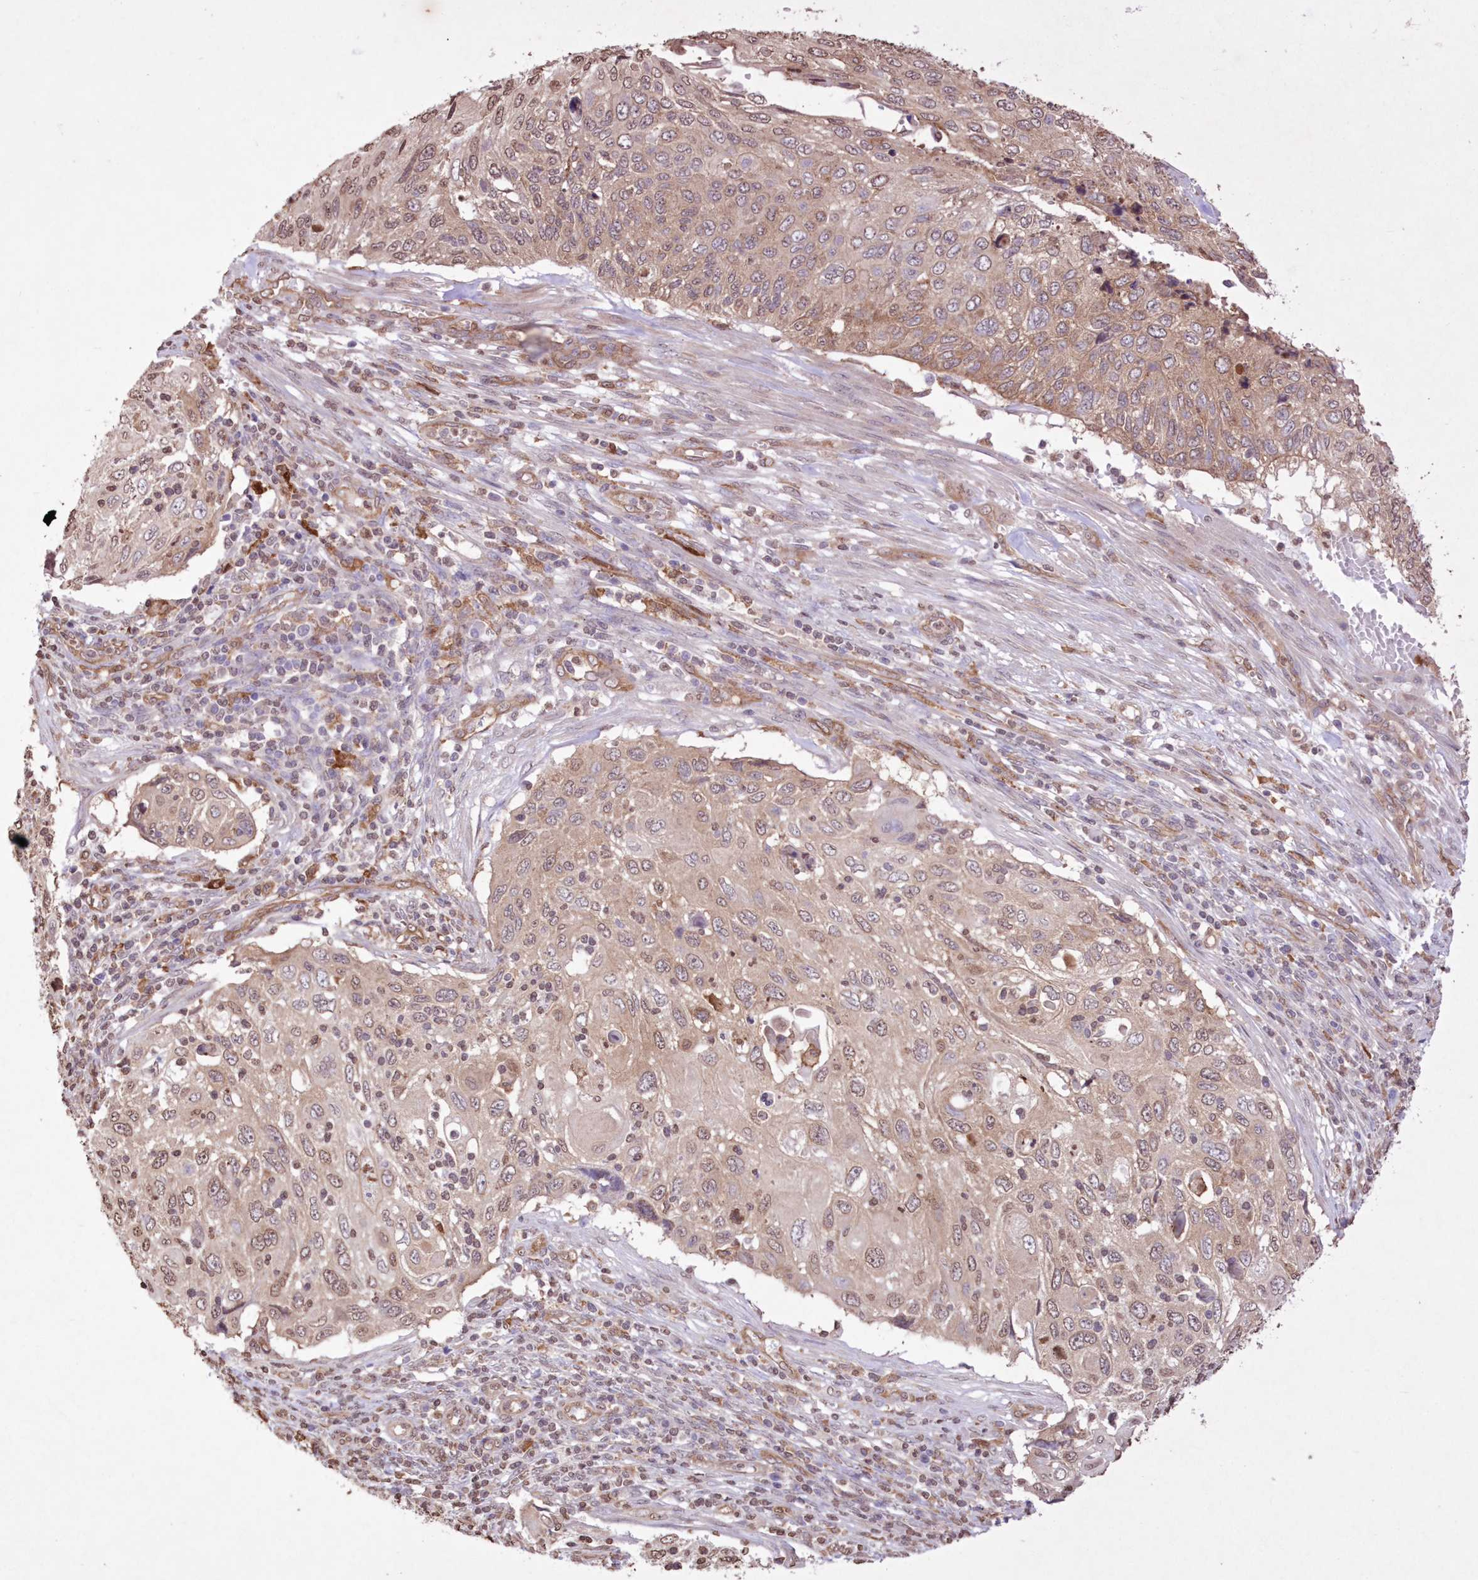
{"staining": {"intensity": "weak", "quantity": ">75%", "location": "cytoplasmic/membranous,nuclear"}, "tissue": "cervical cancer", "cell_type": "Tumor cells", "image_type": "cancer", "snomed": [{"axis": "morphology", "description": "Squamous cell carcinoma, NOS"}, {"axis": "topography", "description": "Cervix"}], "caption": "Brown immunohistochemical staining in human squamous cell carcinoma (cervical) shows weak cytoplasmic/membranous and nuclear expression in approximately >75% of tumor cells.", "gene": "FCHO2", "patient": {"sex": "female", "age": 70}}